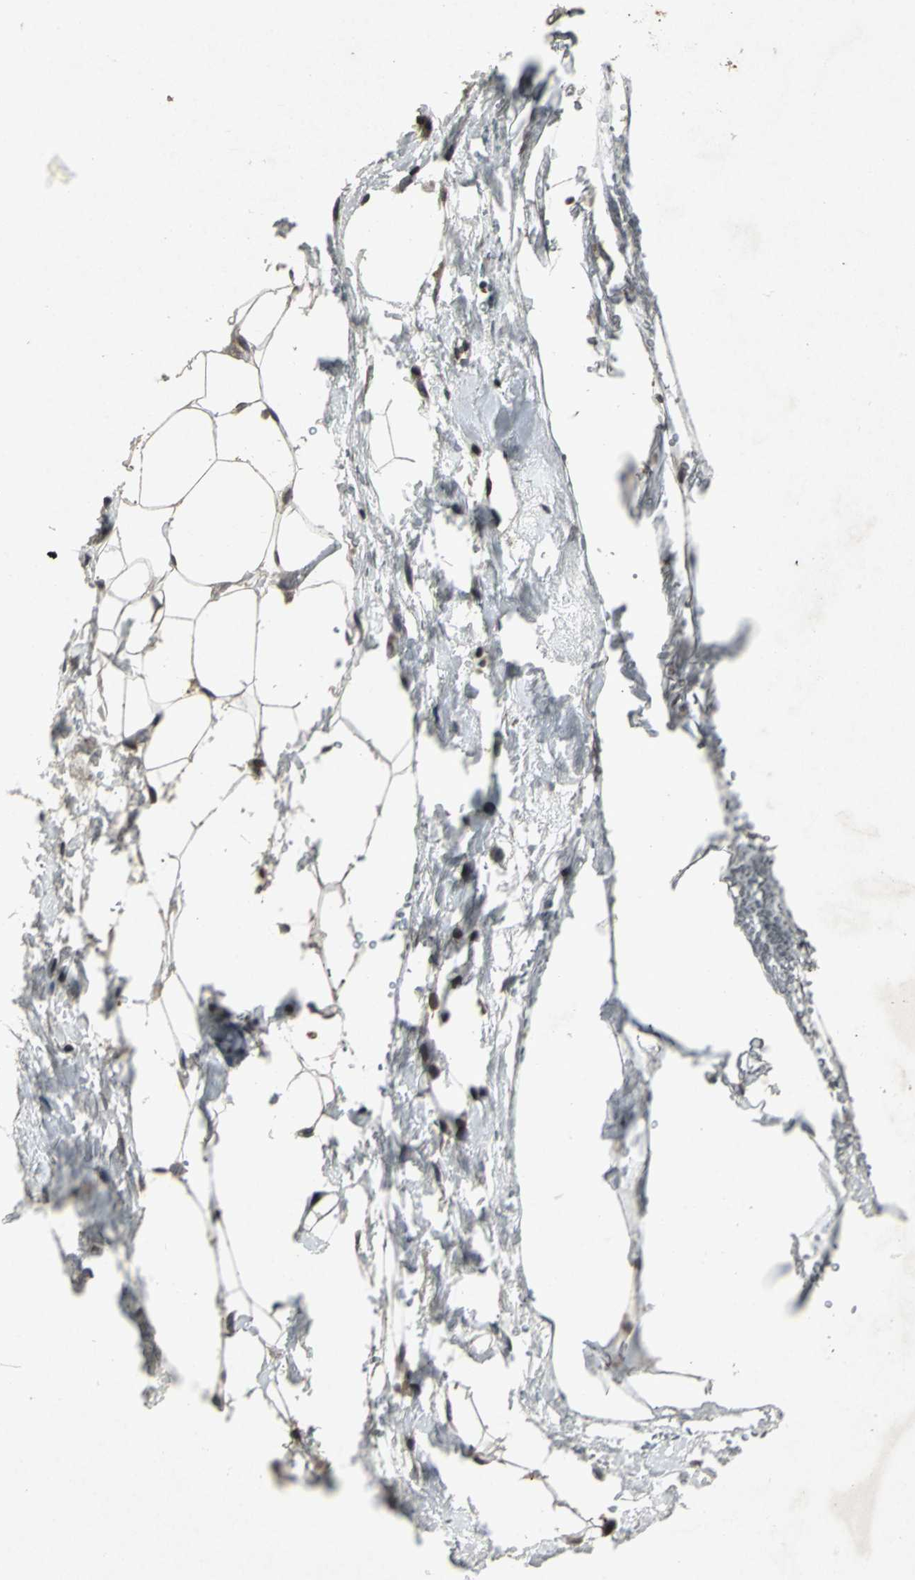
{"staining": {"intensity": "negative", "quantity": "none", "location": "none"}, "tissue": "adipose tissue", "cell_type": "Adipocytes", "image_type": "normal", "snomed": [{"axis": "morphology", "description": "Normal tissue, NOS"}, {"axis": "topography", "description": "Breast"}, {"axis": "topography", "description": "Soft tissue"}], "caption": "Immunohistochemical staining of normal adipose tissue shows no significant positivity in adipocytes.", "gene": "SH2B3", "patient": {"sex": "female", "age": 25}}